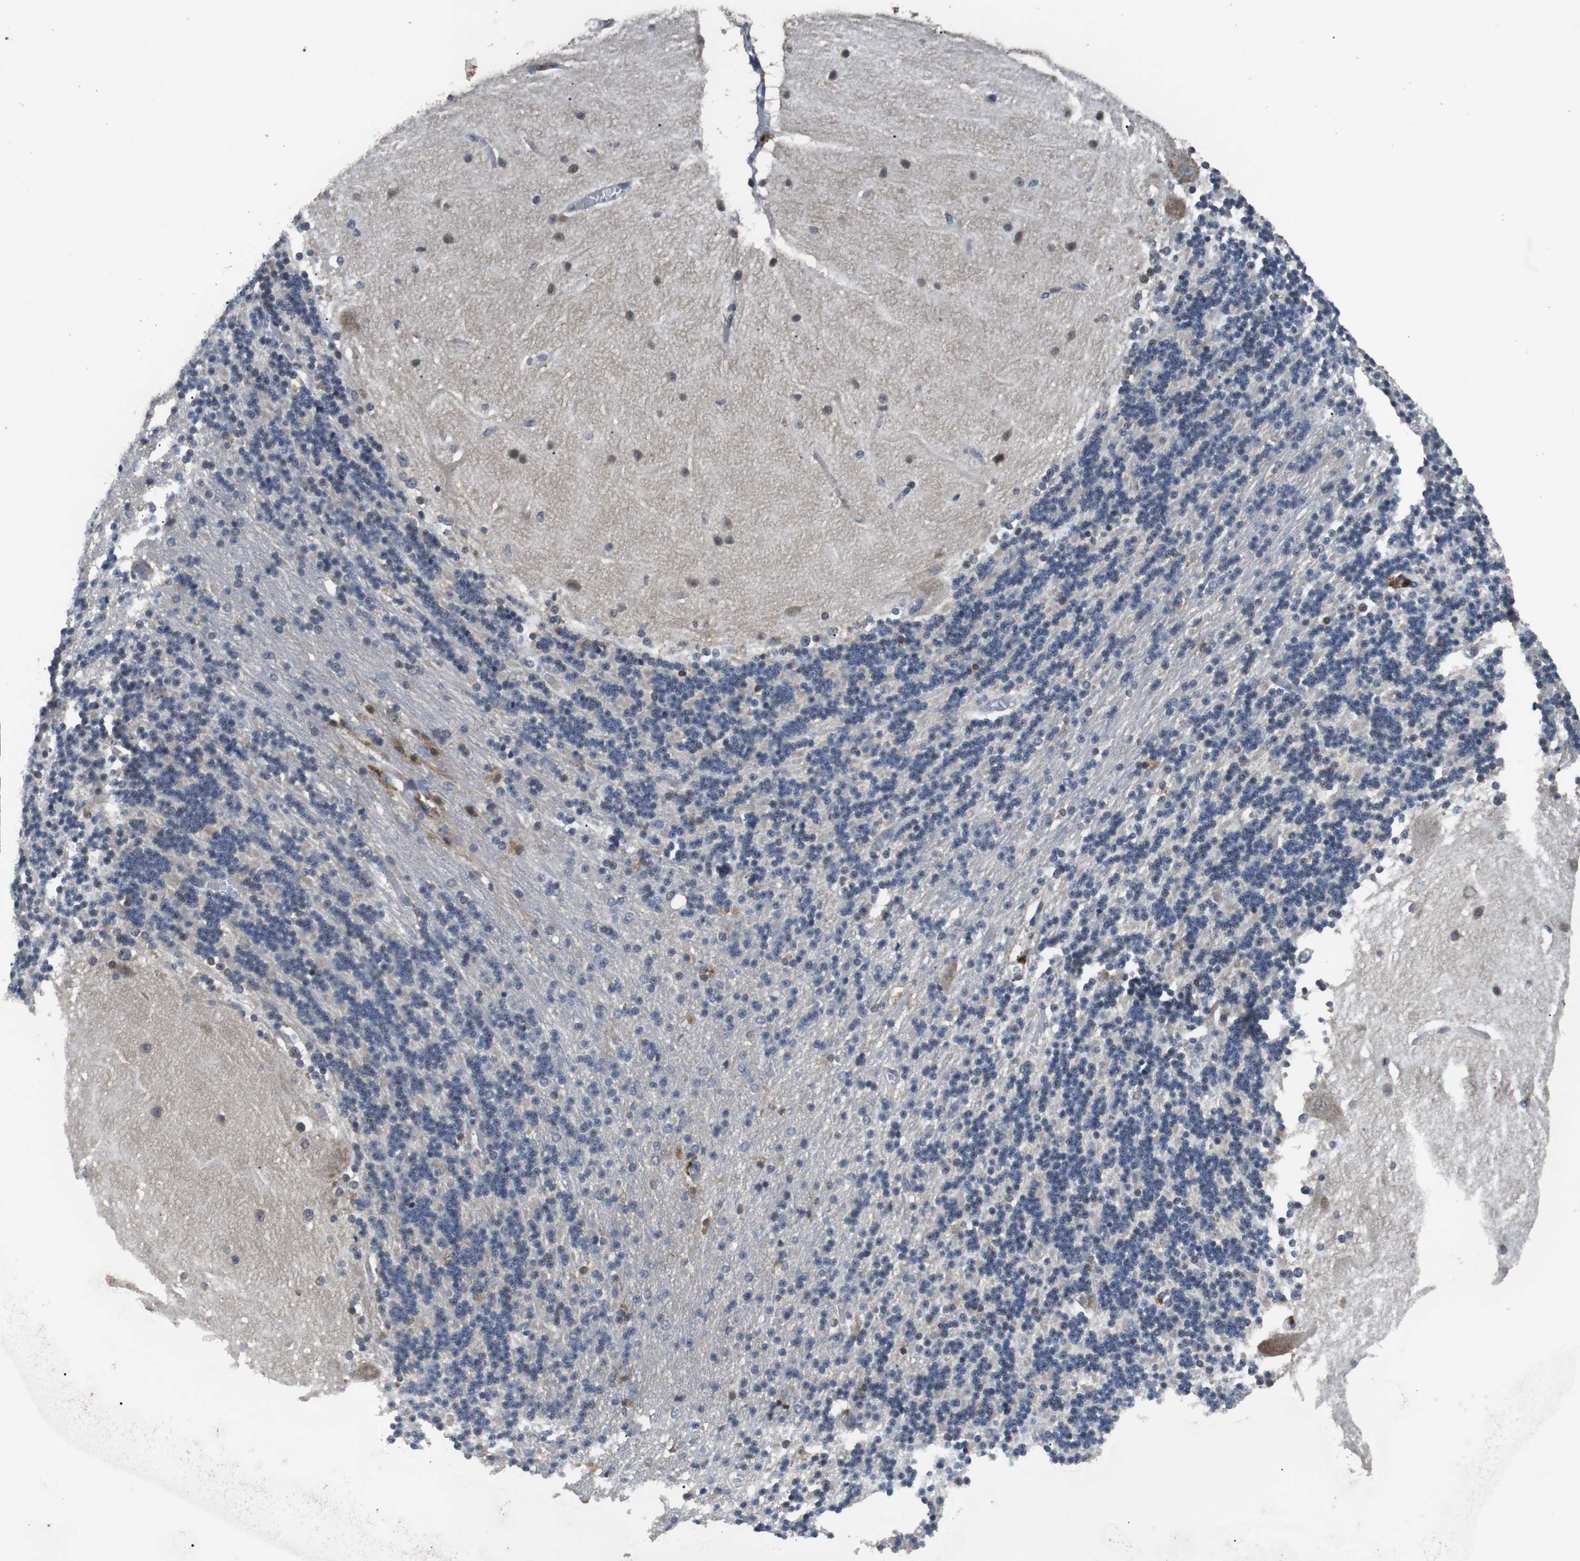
{"staining": {"intensity": "negative", "quantity": "none", "location": "none"}, "tissue": "cerebellum", "cell_type": "Cells in granular layer", "image_type": "normal", "snomed": [{"axis": "morphology", "description": "Normal tissue, NOS"}, {"axis": "topography", "description": "Cerebellum"}], "caption": "DAB (3,3'-diaminobenzidine) immunohistochemical staining of normal human cerebellum shows no significant positivity in cells in granular layer.", "gene": "ADGRL3", "patient": {"sex": "female", "age": 54}}